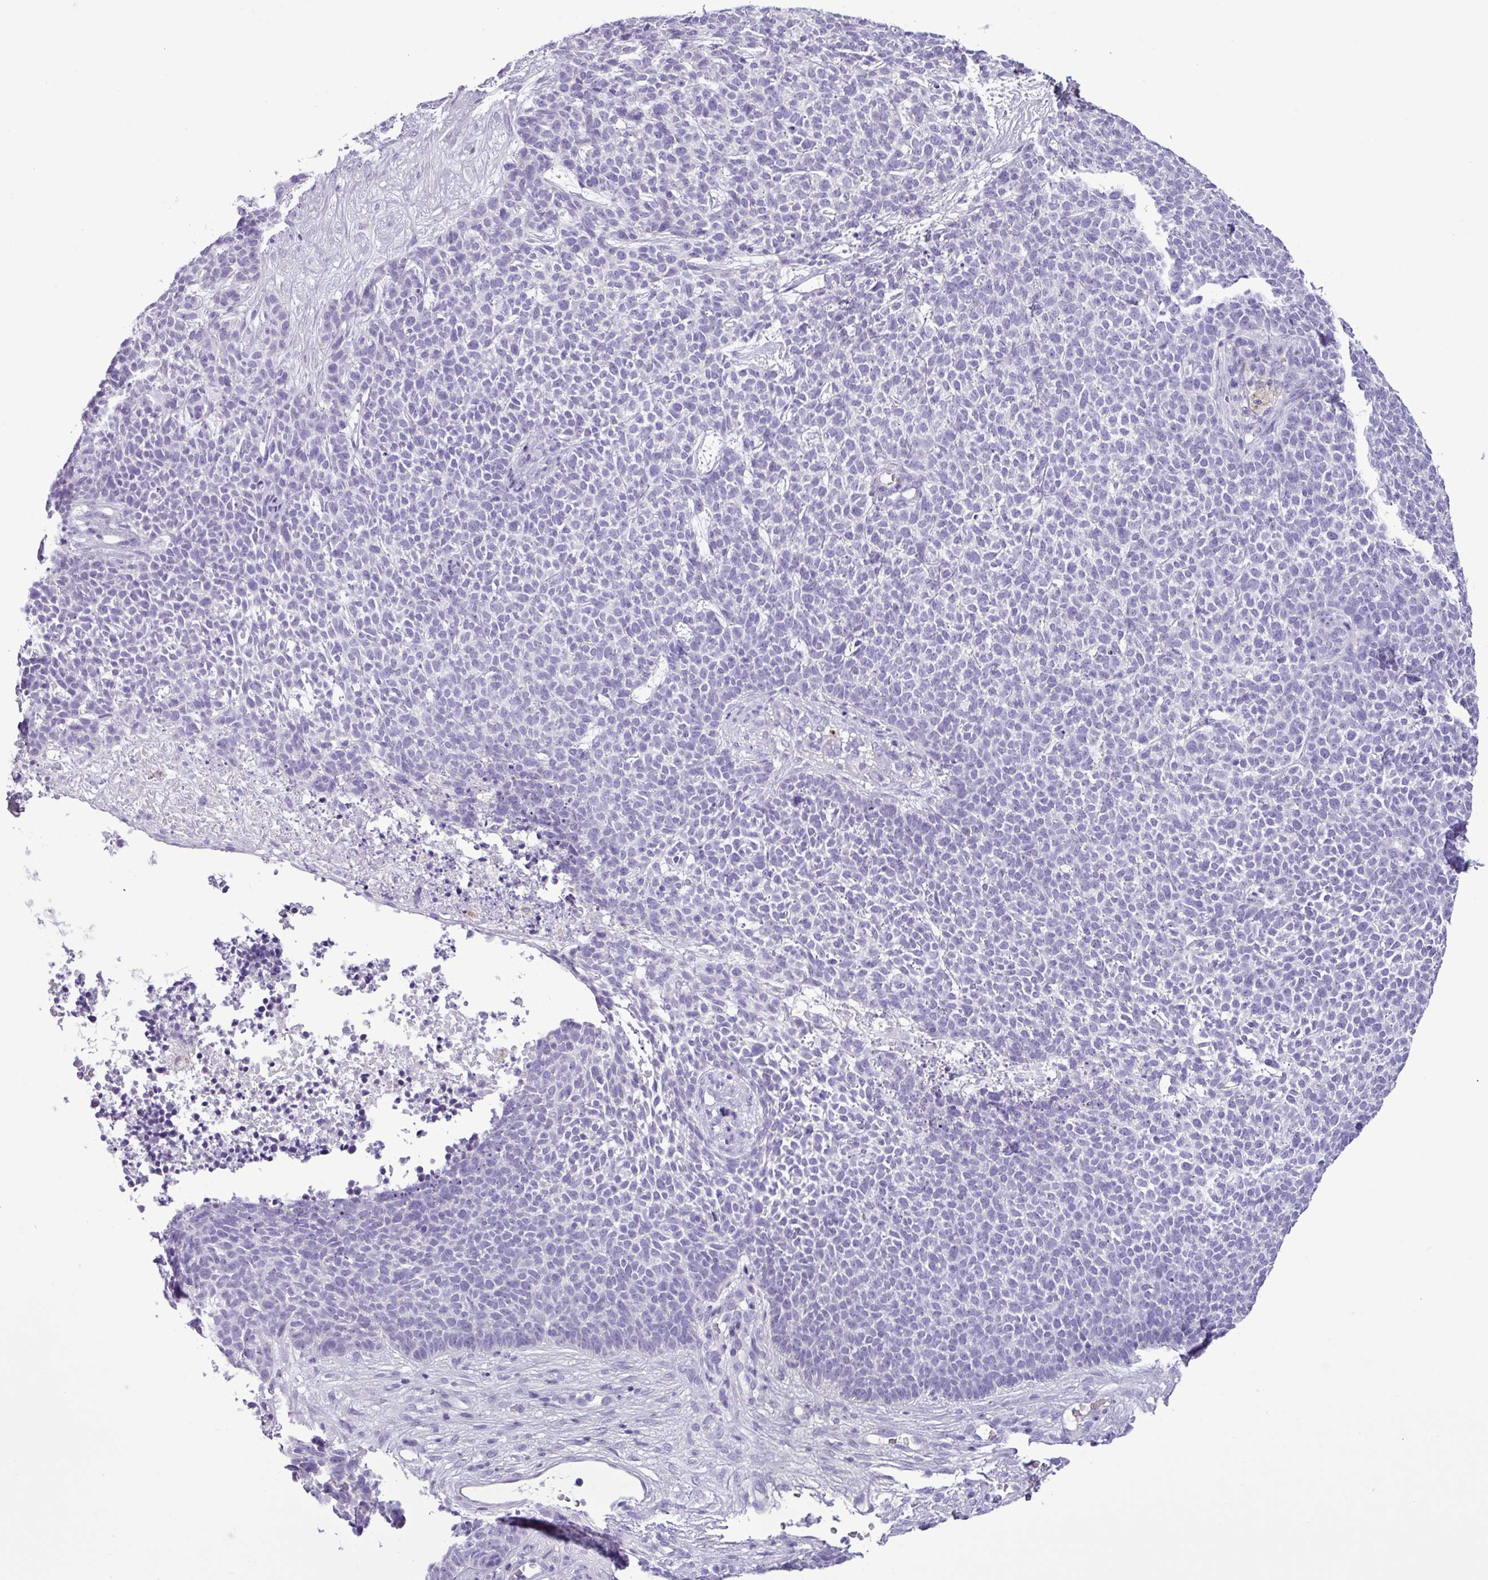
{"staining": {"intensity": "negative", "quantity": "none", "location": "none"}, "tissue": "skin cancer", "cell_type": "Tumor cells", "image_type": "cancer", "snomed": [{"axis": "morphology", "description": "Basal cell carcinoma"}, {"axis": "topography", "description": "Skin"}], "caption": "IHC micrograph of human skin cancer stained for a protein (brown), which demonstrates no positivity in tumor cells. Nuclei are stained in blue.", "gene": "ALDH3A1", "patient": {"sex": "female", "age": 84}}